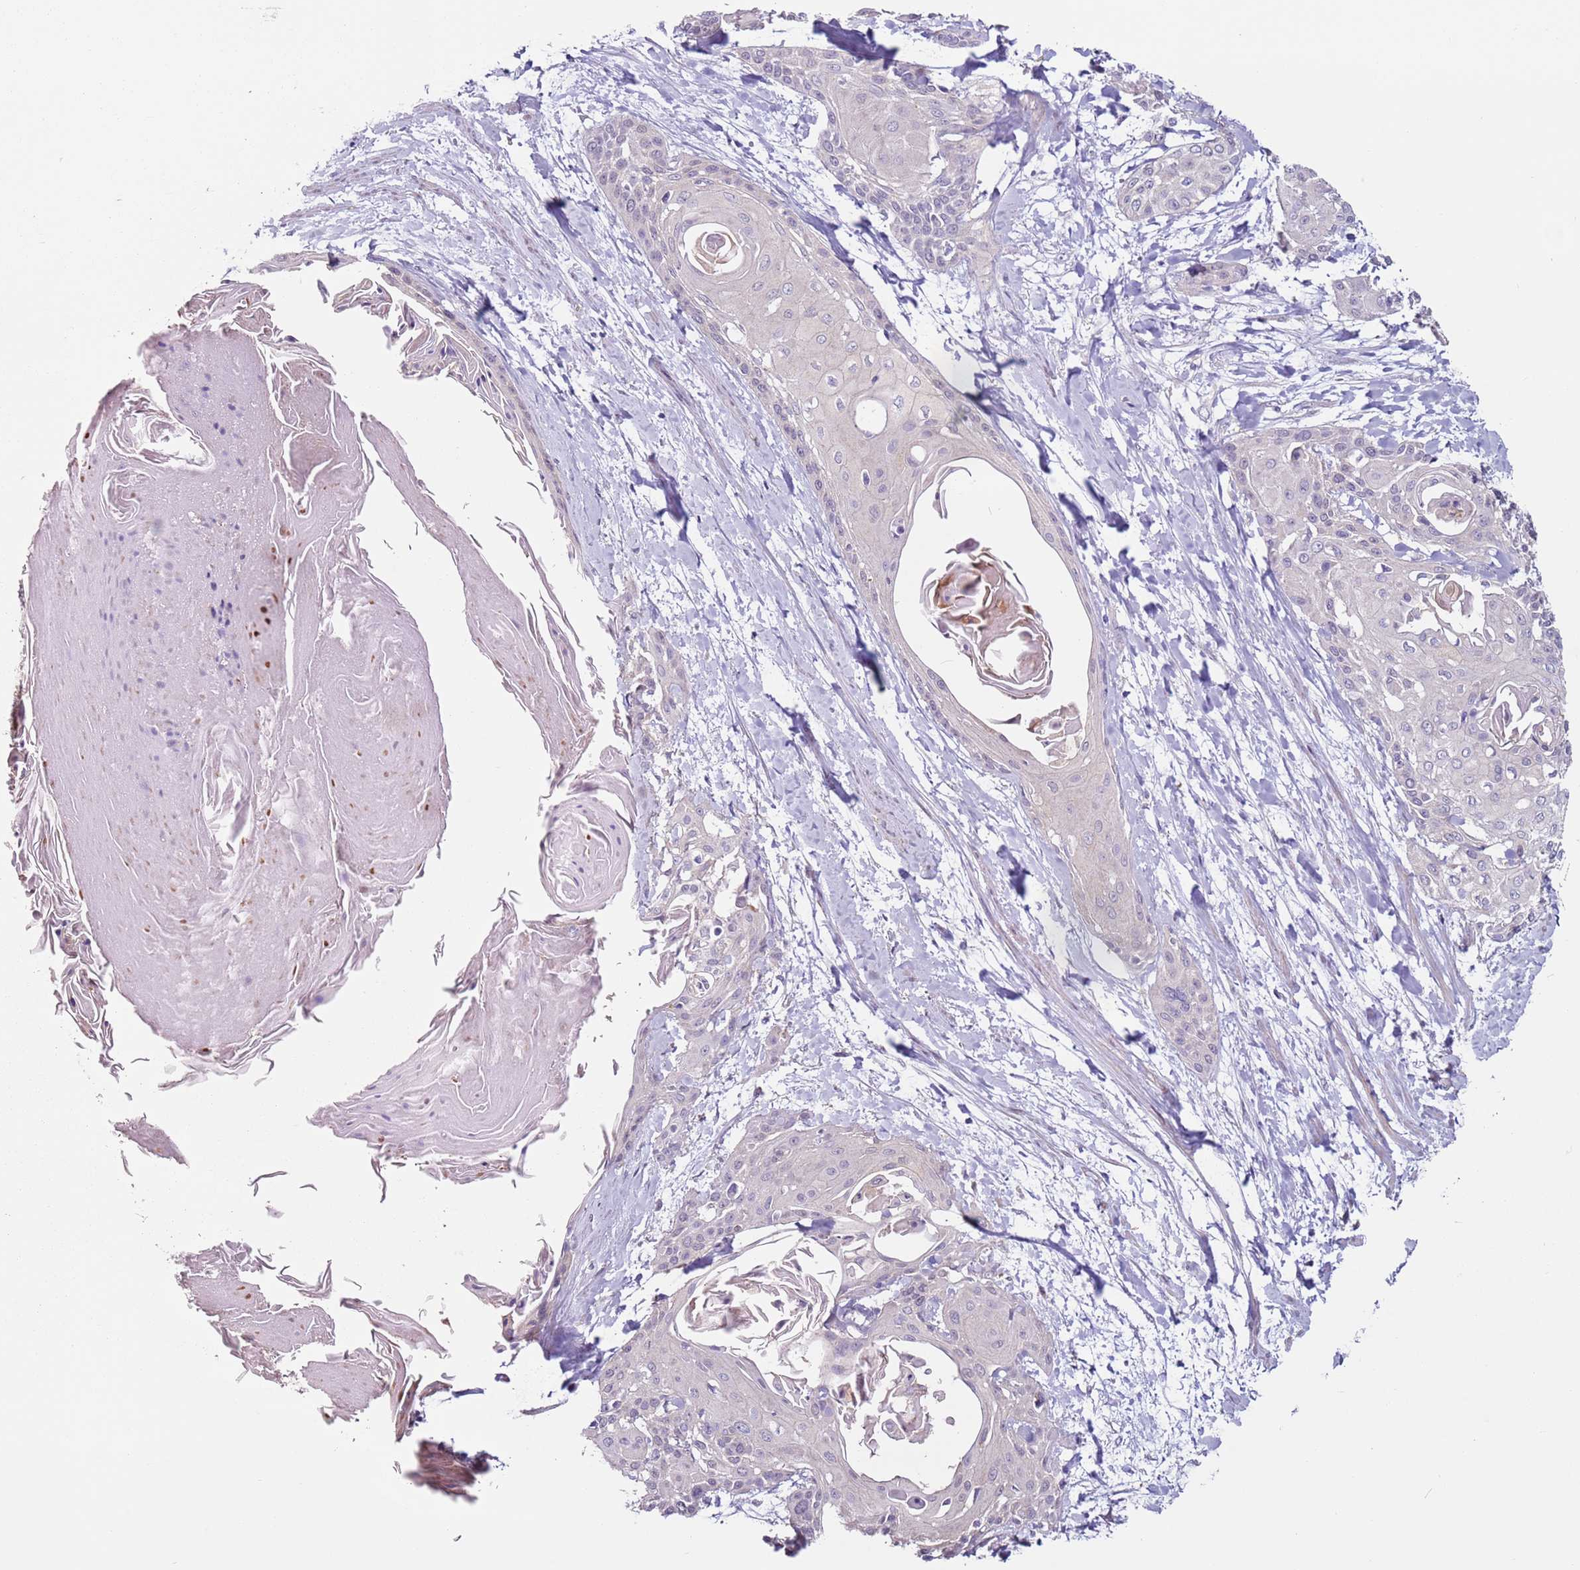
{"staining": {"intensity": "negative", "quantity": "none", "location": "none"}, "tissue": "cervical cancer", "cell_type": "Tumor cells", "image_type": "cancer", "snomed": [{"axis": "morphology", "description": "Squamous cell carcinoma, NOS"}, {"axis": "topography", "description": "Cervix"}], "caption": "This micrograph is of squamous cell carcinoma (cervical) stained with immunohistochemistry to label a protein in brown with the nuclei are counter-stained blue. There is no expression in tumor cells. (DAB immunohistochemistry with hematoxylin counter stain).", "gene": "MDH1", "patient": {"sex": "female", "age": 57}}